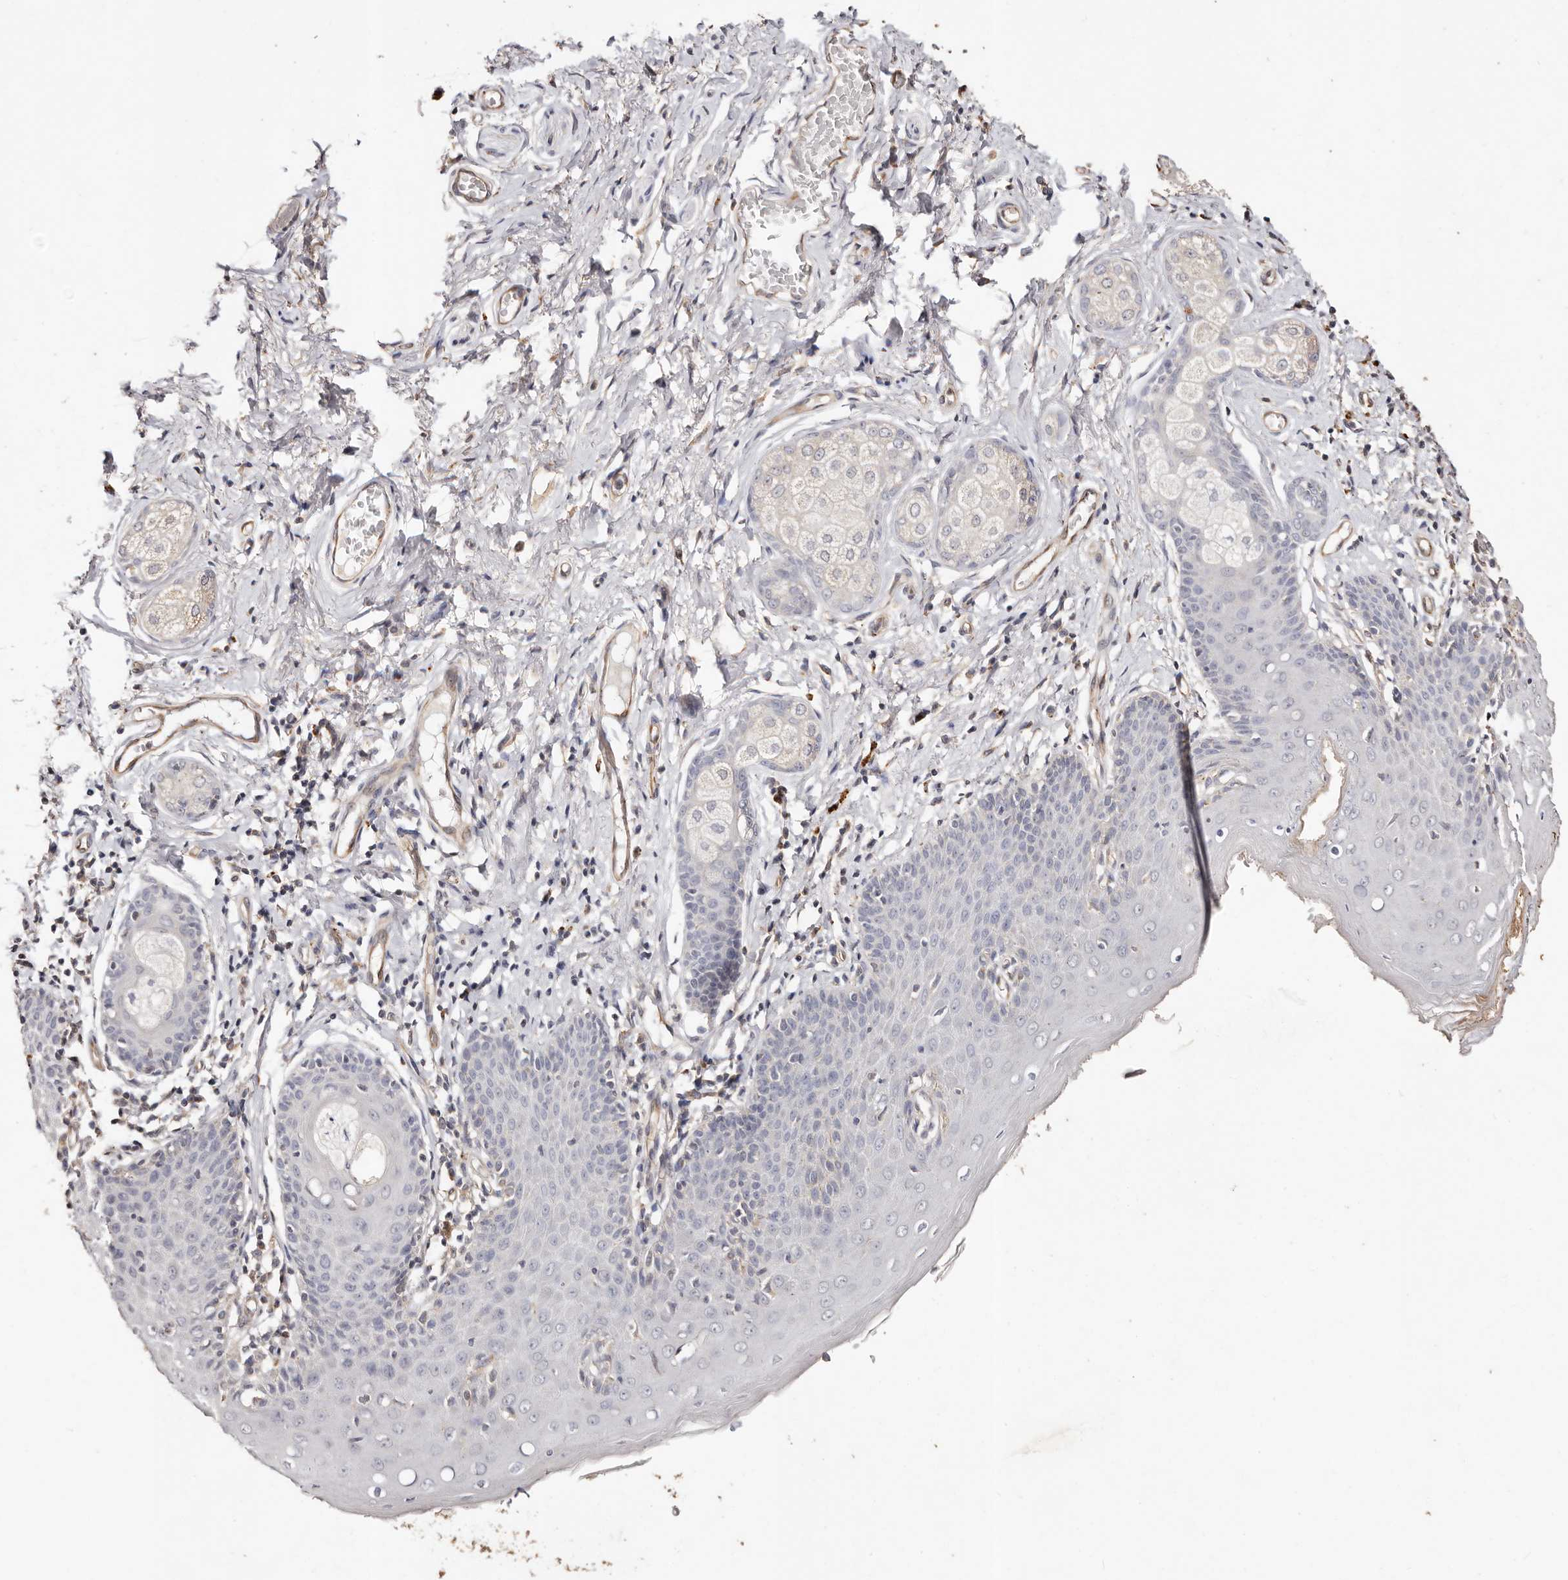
{"staining": {"intensity": "negative", "quantity": "none", "location": "none"}, "tissue": "skin", "cell_type": "Epidermal cells", "image_type": "normal", "snomed": [{"axis": "morphology", "description": "Normal tissue, NOS"}, {"axis": "topography", "description": "Vulva"}], "caption": "High magnification brightfield microscopy of benign skin stained with DAB (3,3'-diaminobenzidine) (brown) and counterstained with hematoxylin (blue): epidermal cells show no significant expression.", "gene": "THBS3", "patient": {"sex": "female", "age": 66}}